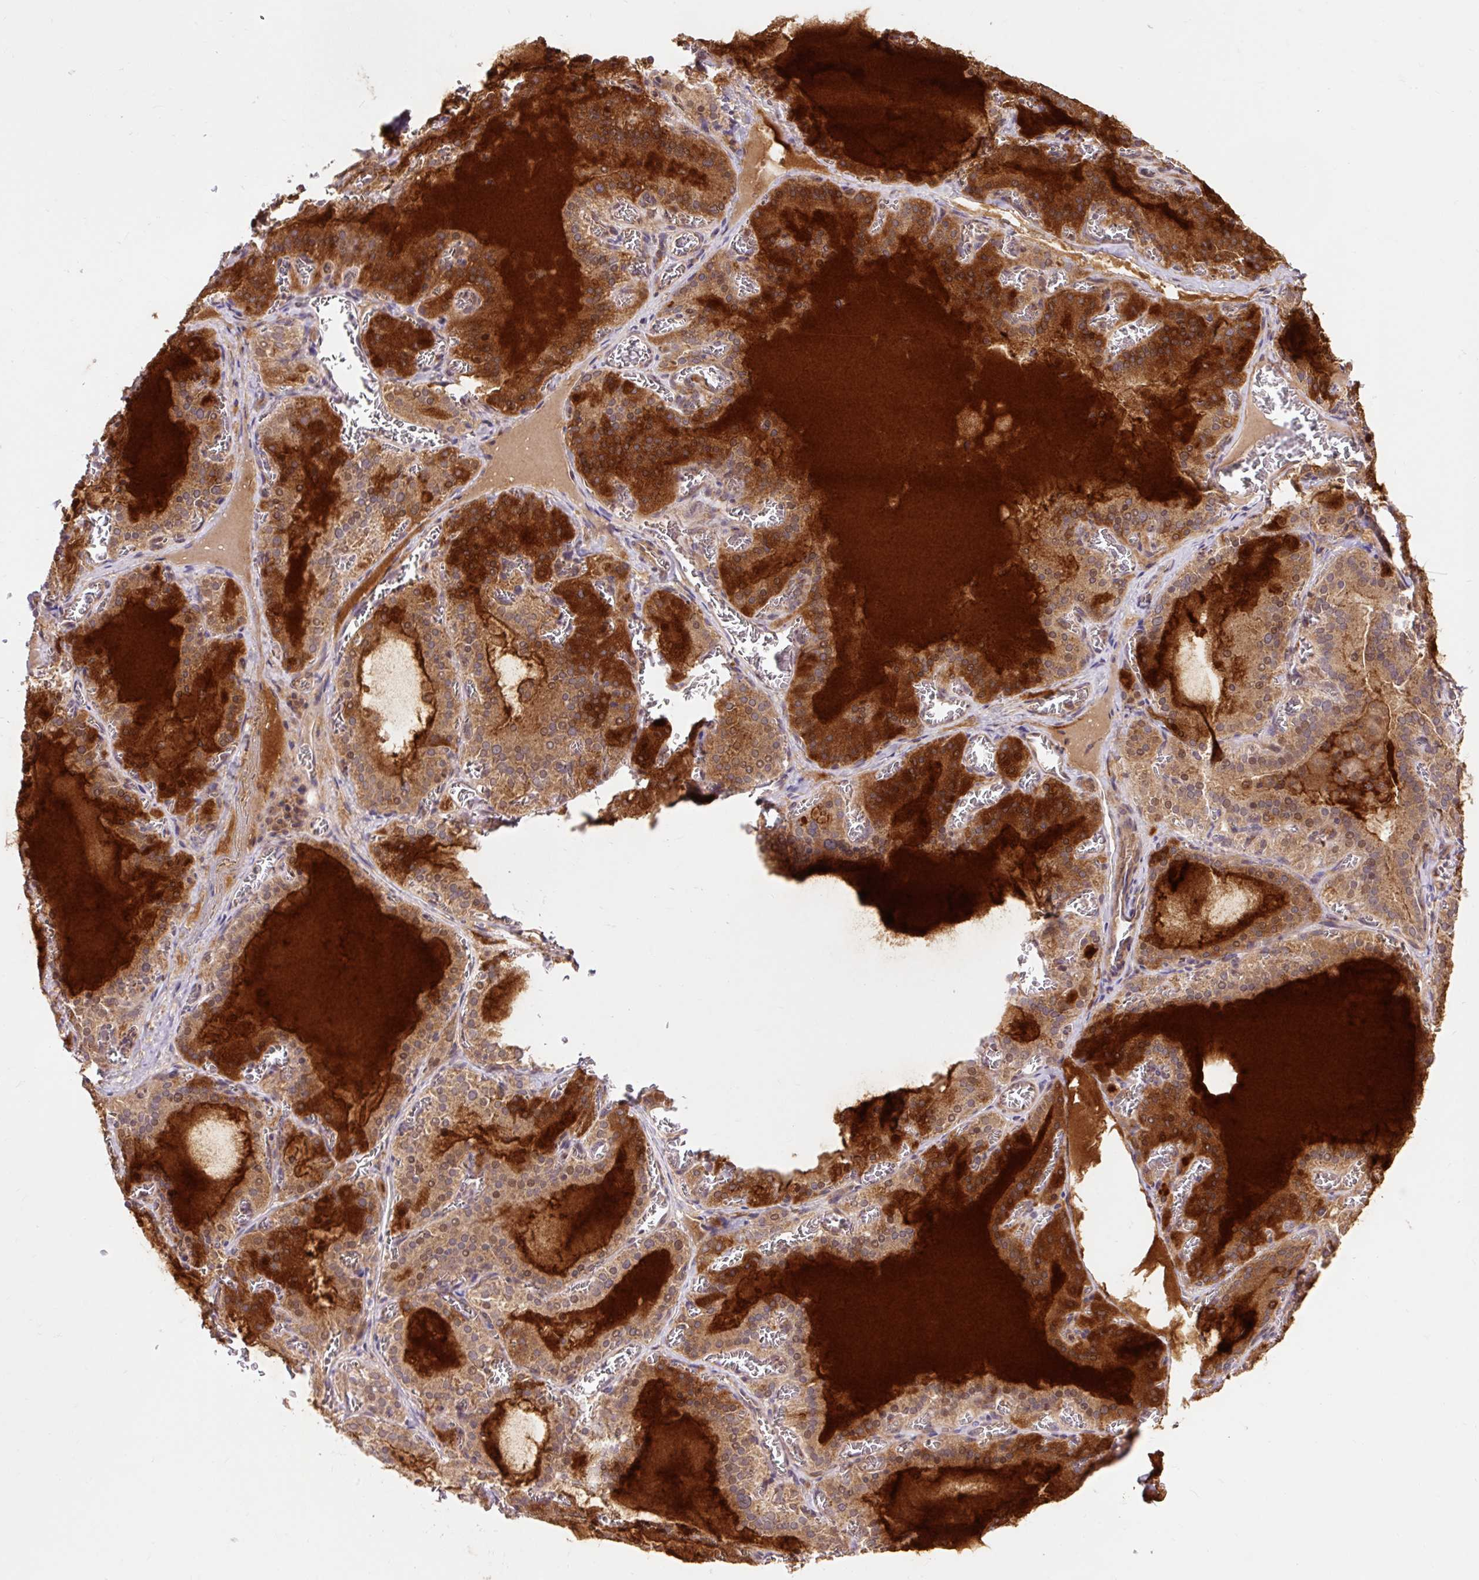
{"staining": {"intensity": "moderate", "quantity": ">75%", "location": "cytoplasmic/membranous"}, "tissue": "thyroid gland", "cell_type": "Glandular cells", "image_type": "normal", "snomed": [{"axis": "morphology", "description": "Normal tissue, NOS"}, {"axis": "topography", "description": "Thyroid gland"}], "caption": "Thyroid gland stained for a protein displays moderate cytoplasmic/membranous positivity in glandular cells. (Stains: DAB (3,3'-diaminobenzidine) in brown, nuclei in blue, Microscopy: brightfield microscopy at high magnification).", "gene": "TRIAP1", "patient": {"sex": "female", "age": 30}}